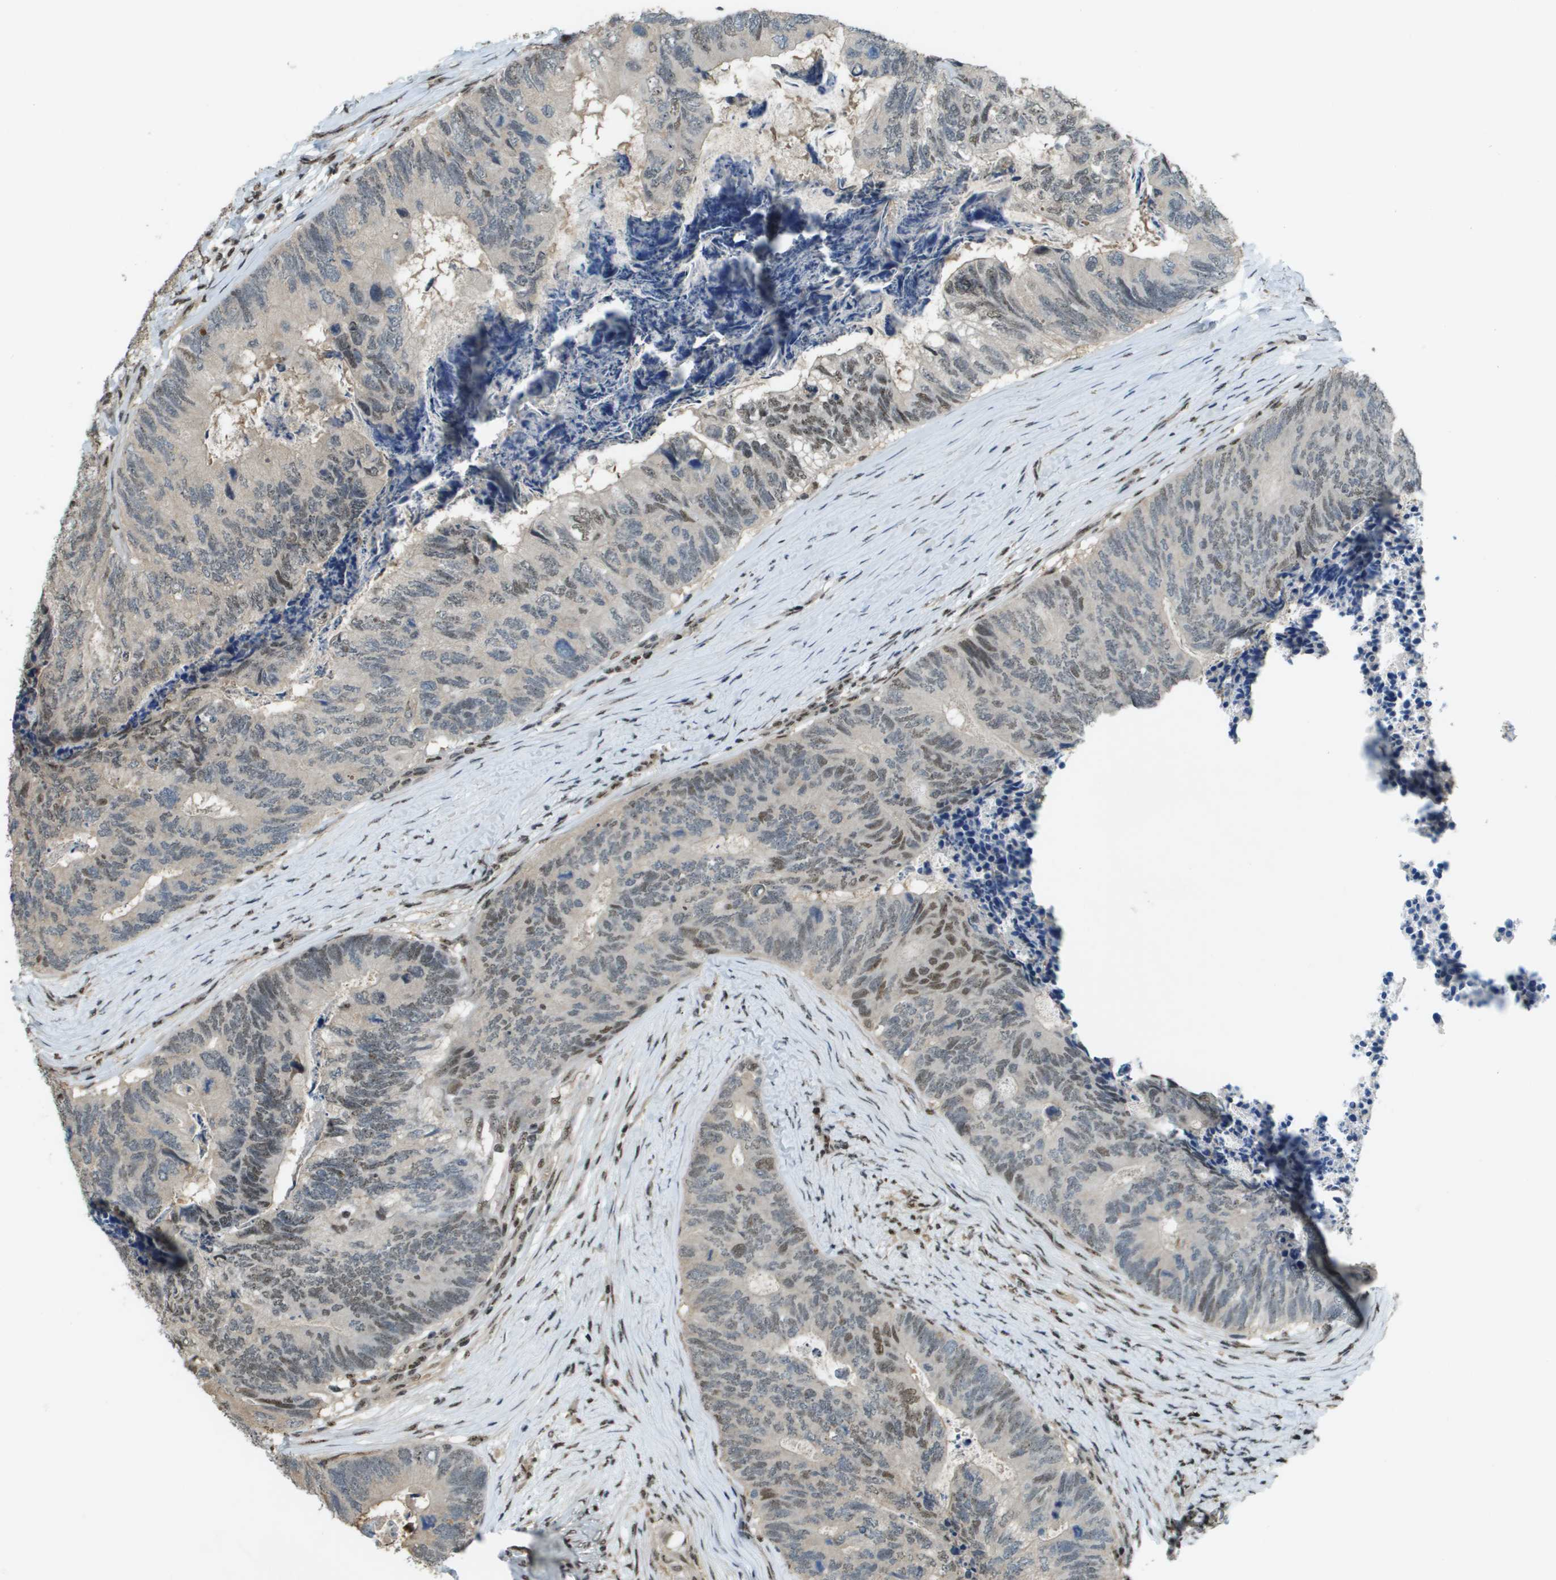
{"staining": {"intensity": "weak", "quantity": "25%-75%", "location": "nuclear"}, "tissue": "colorectal cancer", "cell_type": "Tumor cells", "image_type": "cancer", "snomed": [{"axis": "morphology", "description": "Adenocarcinoma, NOS"}, {"axis": "topography", "description": "Colon"}], "caption": "Protein analysis of colorectal adenocarcinoma tissue reveals weak nuclear positivity in approximately 25%-75% of tumor cells.", "gene": "SP100", "patient": {"sex": "female", "age": 67}}